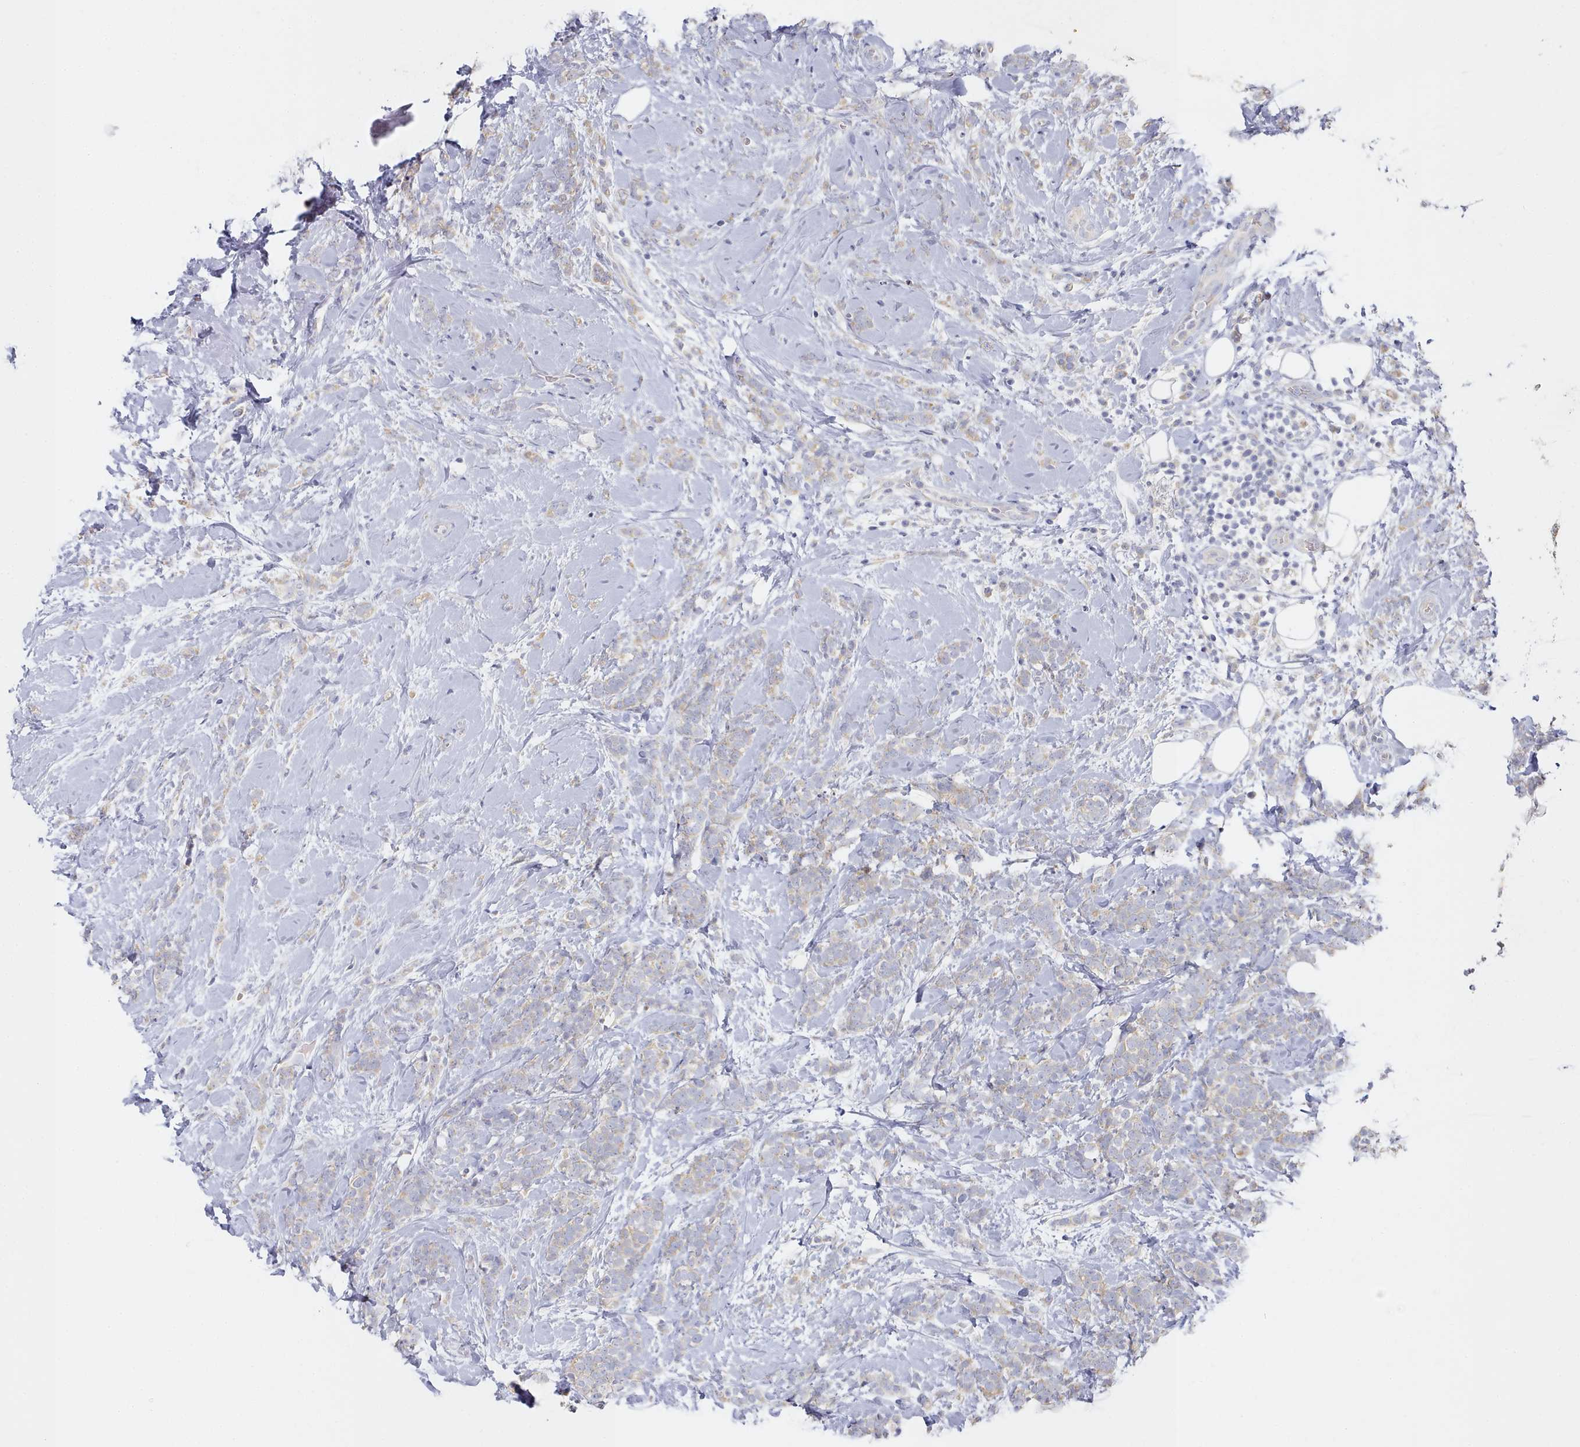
{"staining": {"intensity": "weak", "quantity": "25%-75%", "location": "cytoplasmic/membranous"}, "tissue": "breast cancer", "cell_type": "Tumor cells", "image_type": "cancer", "snomed": [{"axis": "morphology", "description": "Lobular carcinoma"}, {"axis": "topography", "description": "Breast"}], "caption": "IHC histopathology image of human breast cancer stained for a protein (brown), which exhibits low levels of weak cytoplasmic/membranous positivity in approximately 25%-75% of tumor cells.", "gene": "TYW1B", "patient": {"sex": "female", "age": 58}}